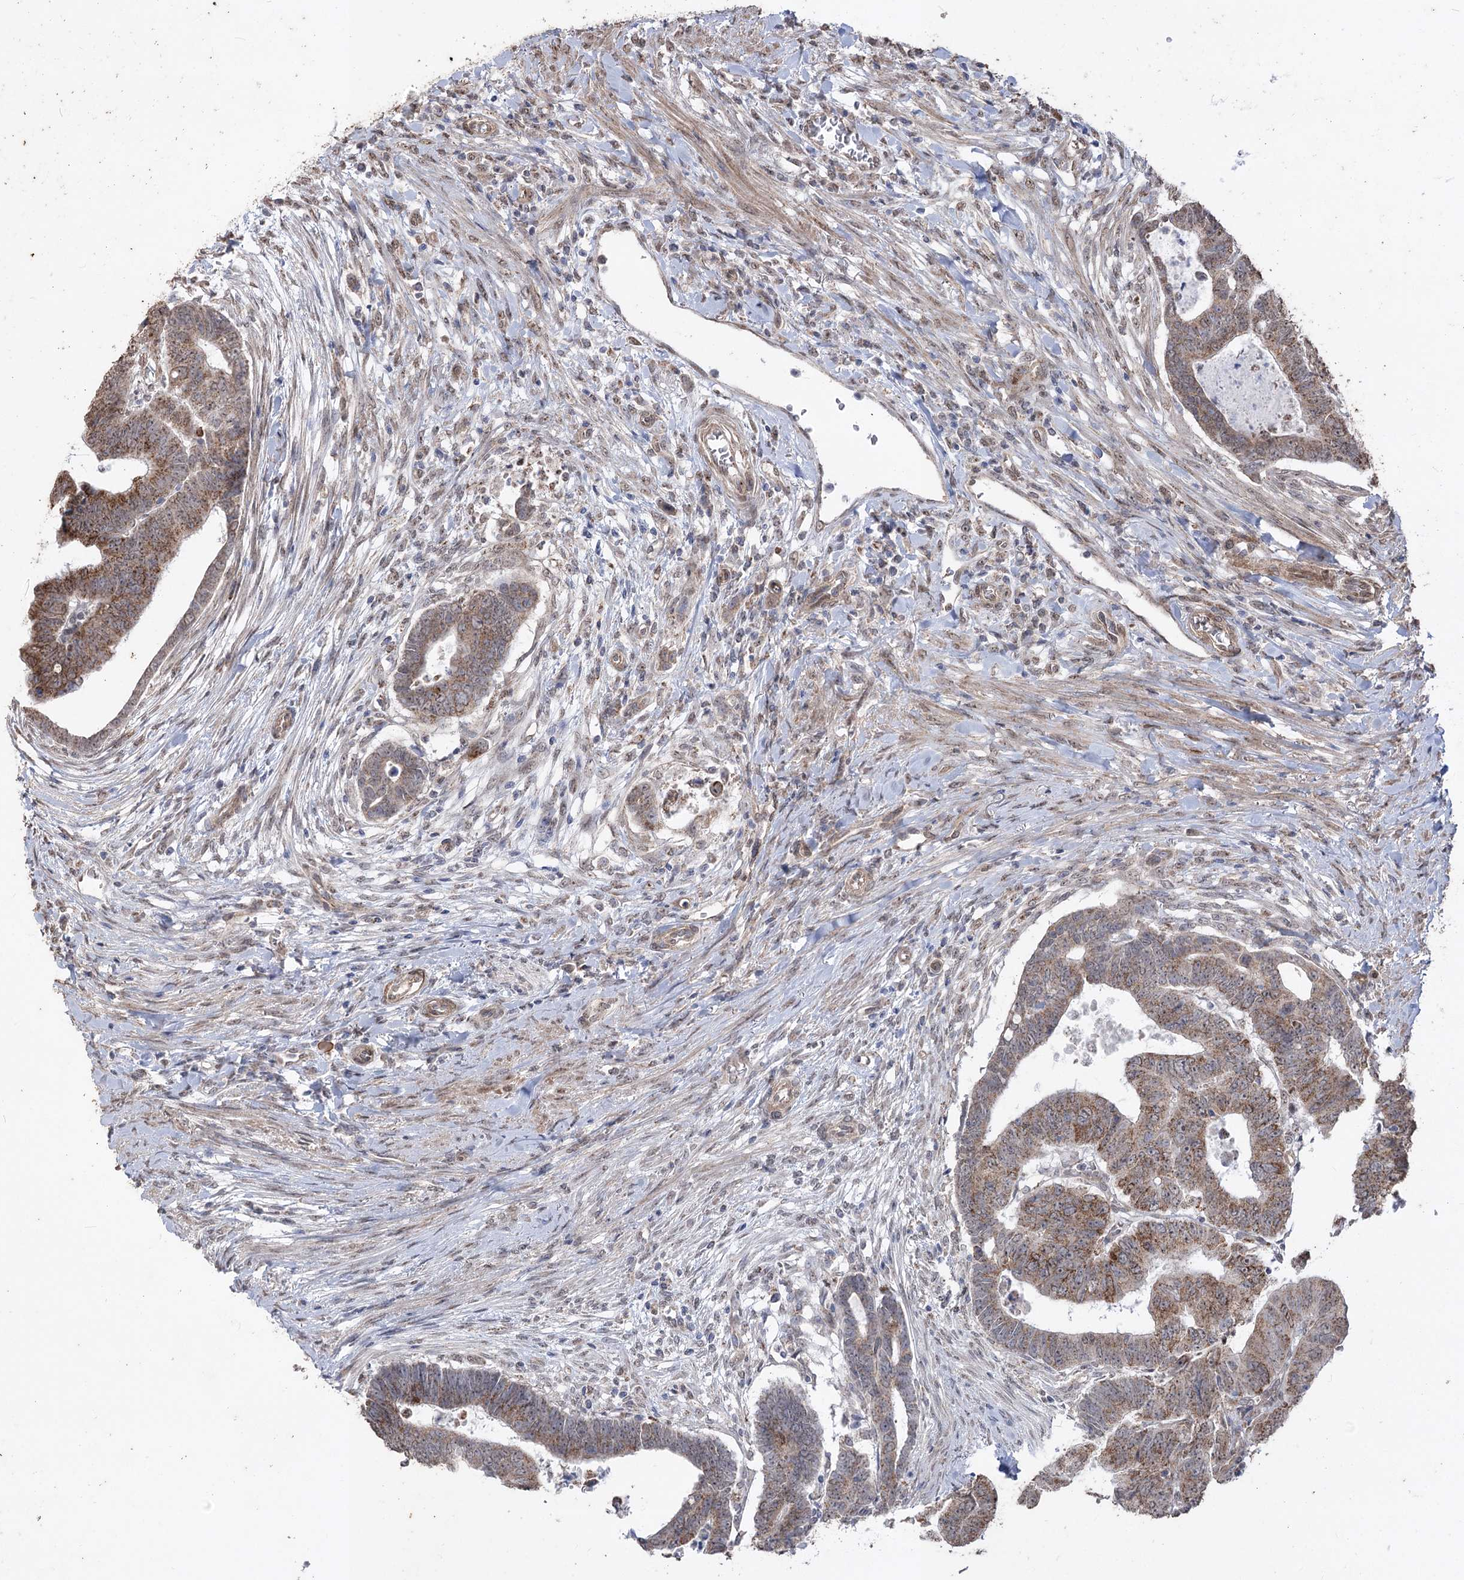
{"staining": {"intensity": "moderate", "quantity": ">75%", "location": "cytoplasmic/membranous"}, "tissue": "colorectal cancer", "cell_type": "Tumor cells", "image_type": "cancer", "snomed": [{"axis": "morphology", "description": "Normal tissue, NOS"}, {"axis": "morphology", "description": "Adenocarcinoma, NOS"}, {"axis": "topography", "description": "Rectum"}], "caption": "The image displays a brown stain indicating the presence of a protein in the cytoplasmic/membranous of tumor cells in colorectal cancer. The staining was performed using DAB, with brown indicating positive protein expression. Nuclei are stained blue with hematoxylin.", "gene": "ZSCAN23", "patient": {"sex": "female", "age": 65}}